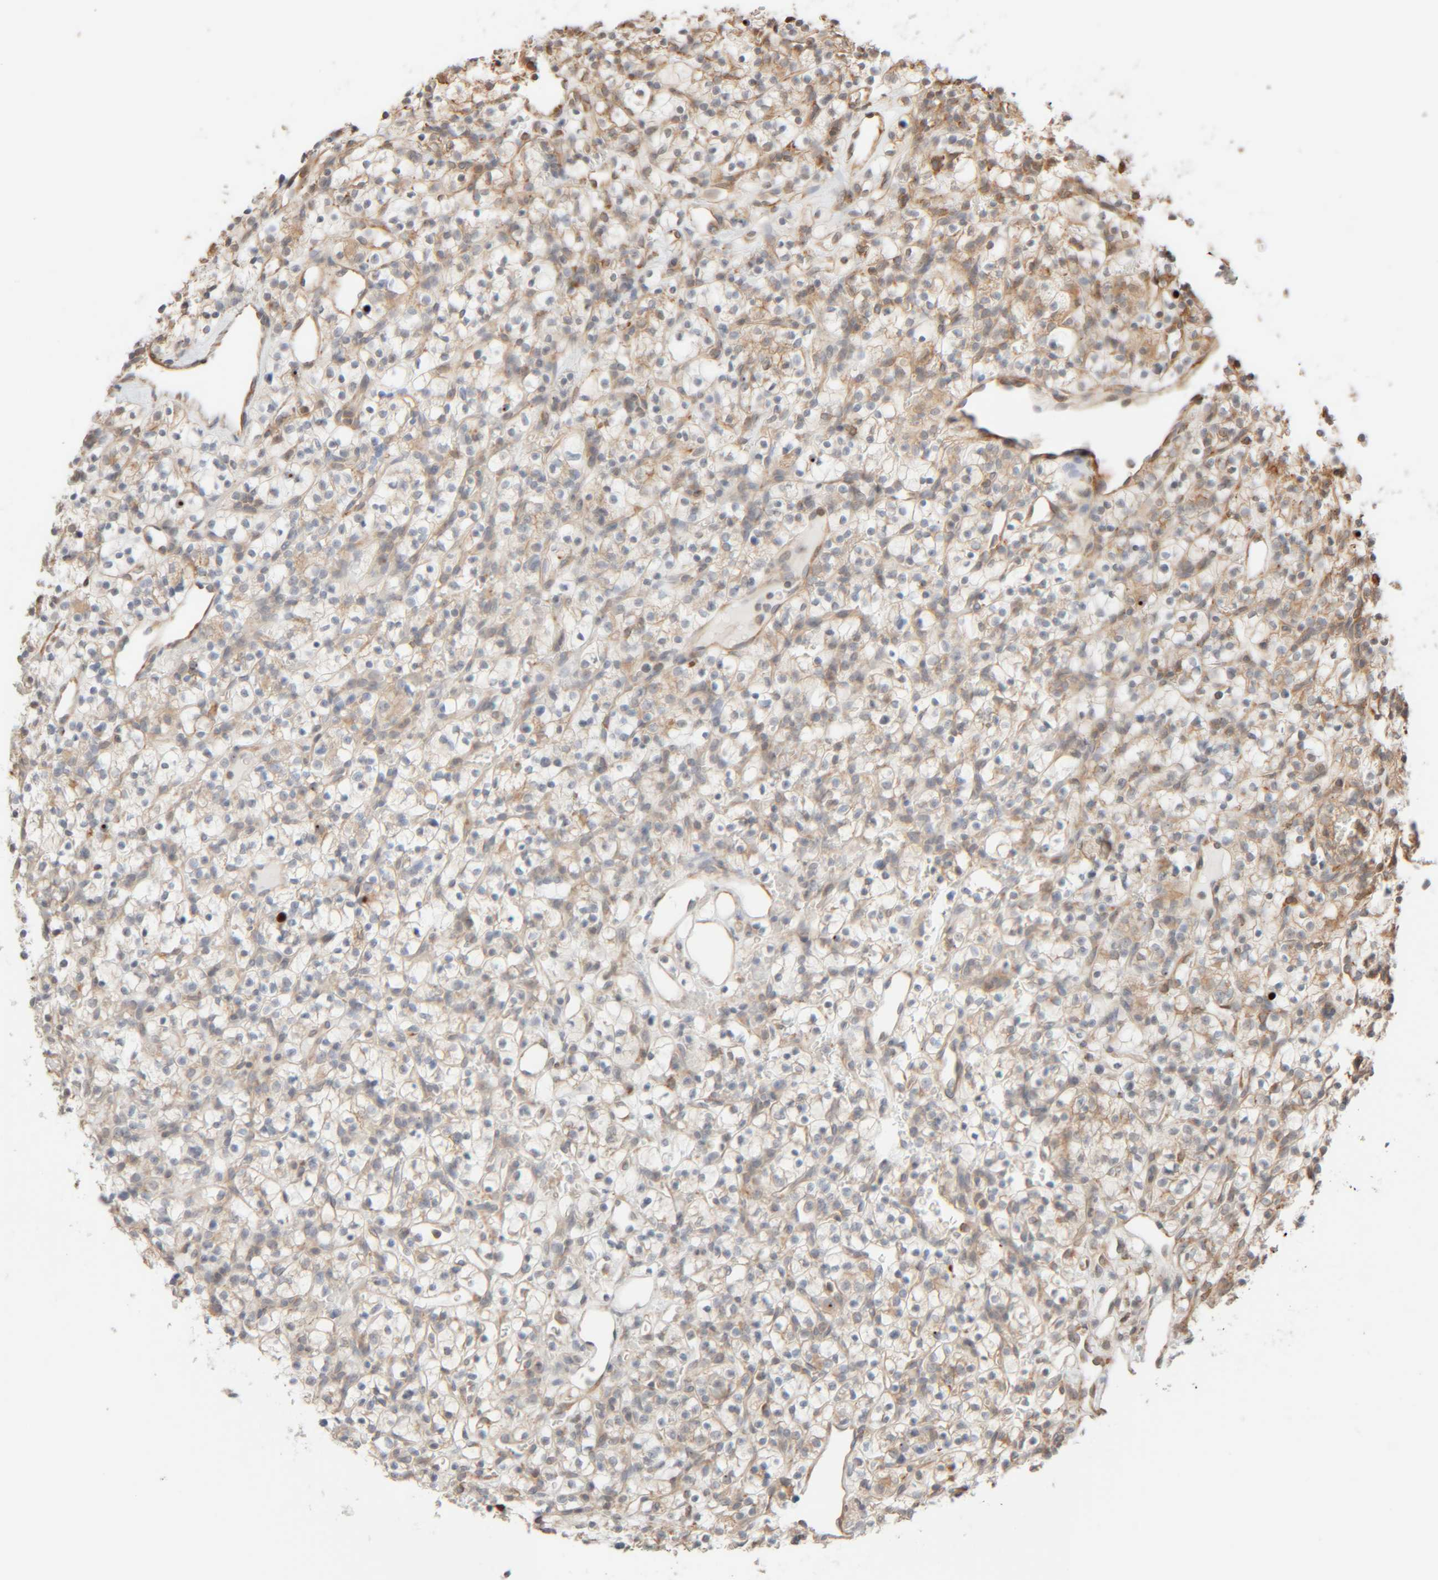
{"staining": {"intensity": "weak", "quantity": "25%-75%", "location": "cytoplasmic/membranous"}, "tissue": "renal cancer", "cell_type": "Tumor cells", "image_type": "cancer", "snomed": [{"axis": "morphology", "description": "Adenocarcinoma, NOS"}, {"axis": "topography", "description": "Kidney"}], "caption": "Renal cancer tissue demonstrates weak cytoplasmic/membranous expression in approximately 25%-75% of tumor cells, visualized by immunohistochemistry.", "gene": "INTS1", "patient": {"sex": "female", "age": 57}}